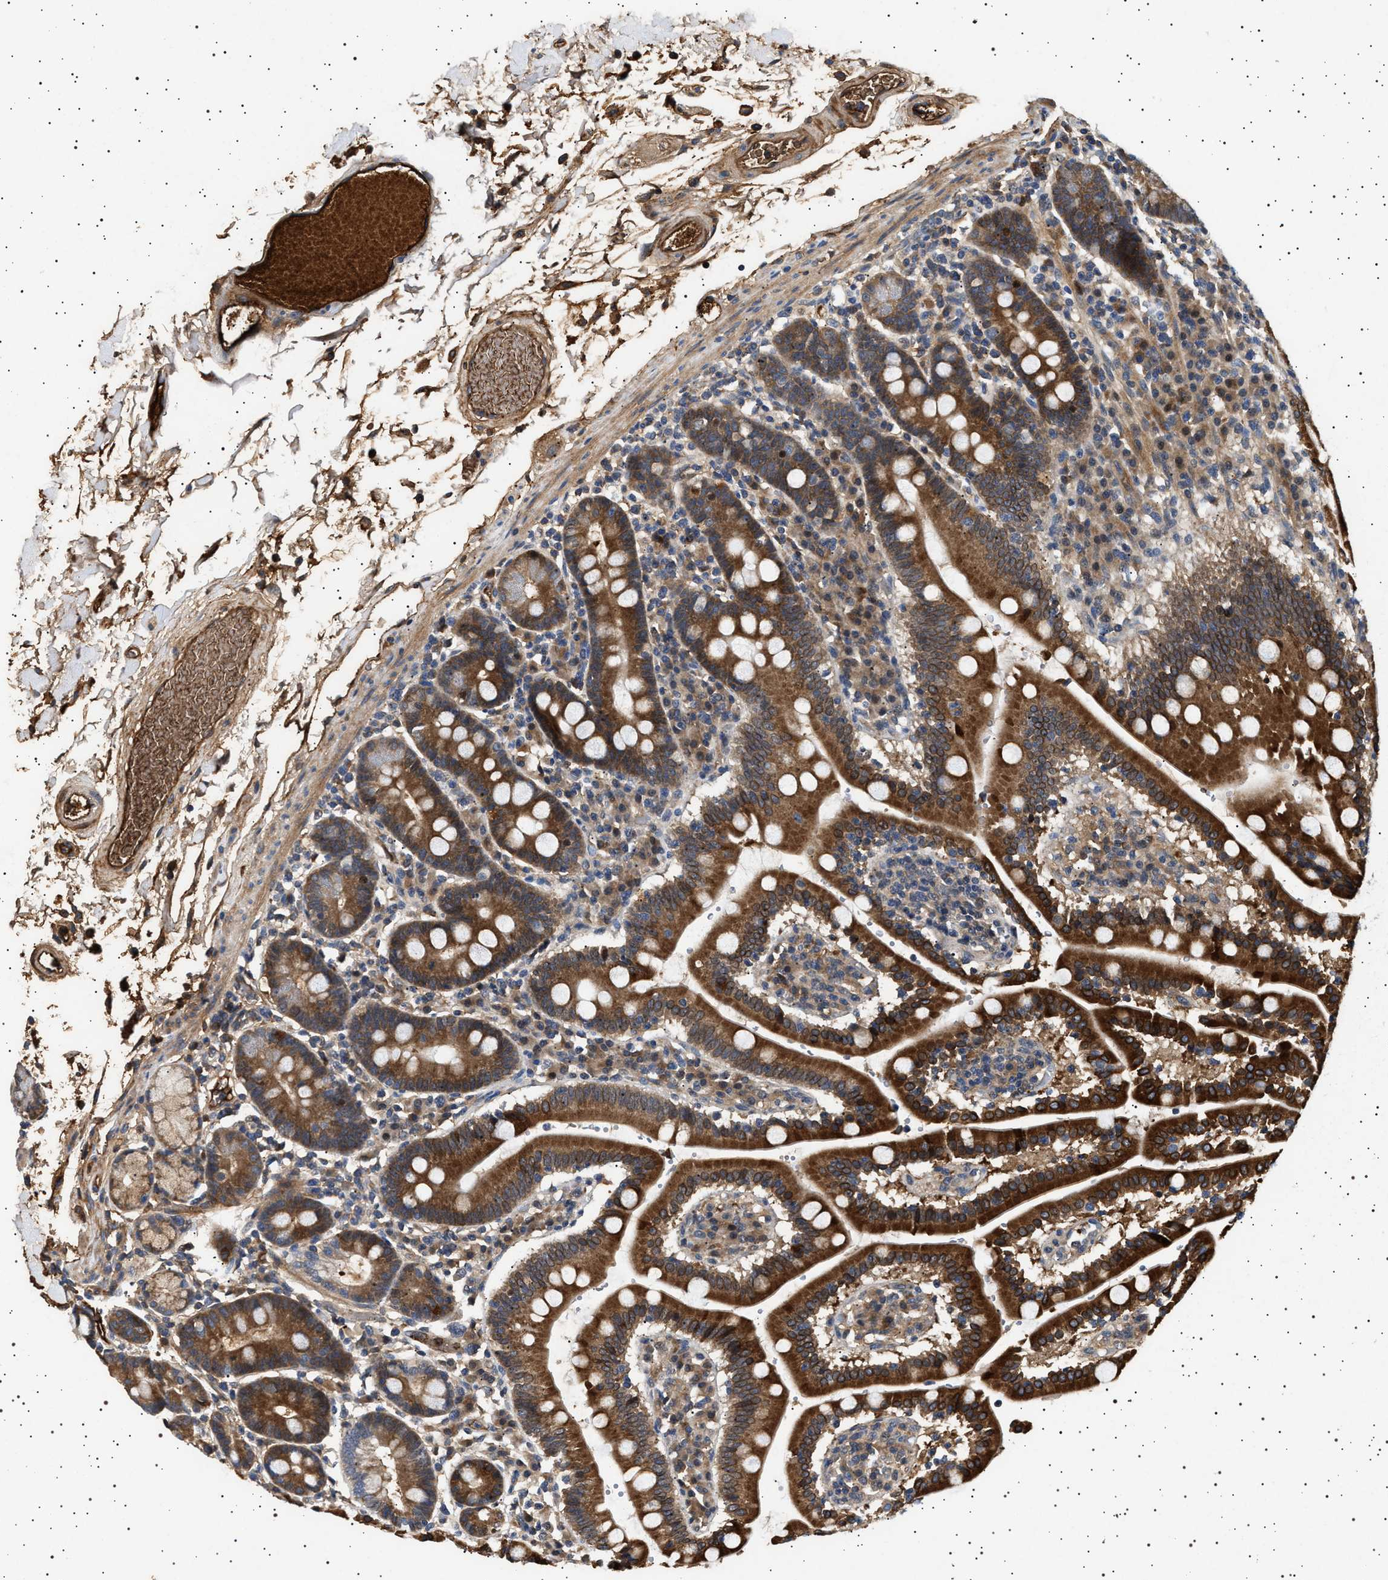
{"staining": {"intensity": "strong", "quantity": ">75%", "location": "cytoplasmic/membranous"}, "tissue": "duodenum", "cell_type": "Glandular cells", "image_type": "normal", "snomed": [{"axis": "morphology", "description": "Normal tissue, NOS"}, {"axis": "topography", "description": "Small intestine, NOS"}], "caption": "Immunohistochemistry histopathology image of normal duodenum: duodenum stained using immunohistochemistry exhibits high levels of strong protein expression localized specifically in the cytoplasmic/membranous of glandular cells, appearing as a cytoplasmic/membranous brown color.", "gene": "FICD", "patient": {"sex": "female", "age": 71}}